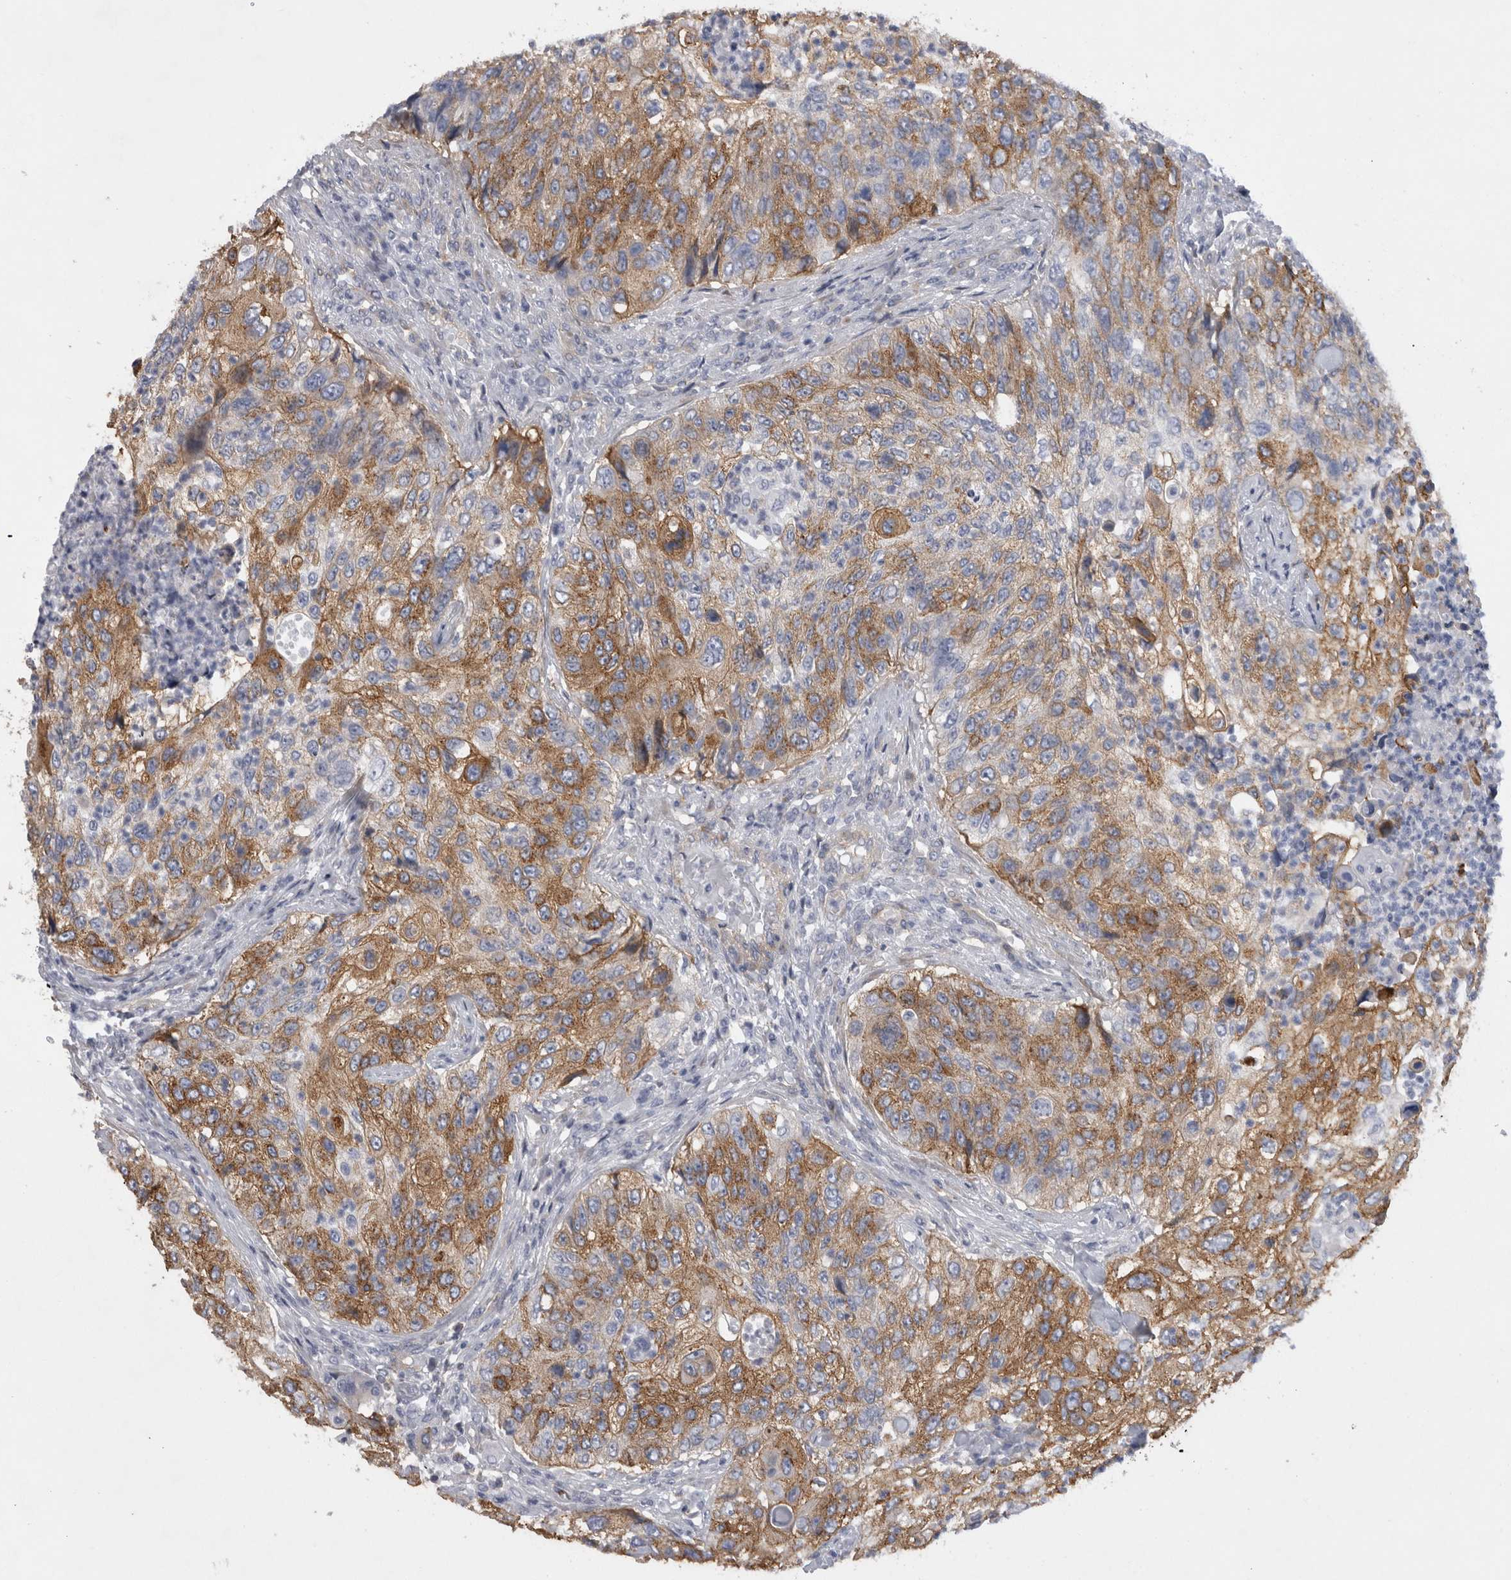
{"staining": {"intensity": "moderate", "quantity": ">75%", "location": "cytoplasmic/membranous"}, "tissue": "urothelial cancer", "cell_type": "Tumor cells", "image_type": "cancer", "snomed": [{"axis": "morphology", "description": "Urothelial carcinoma, High grade"}, {"axis": "topography", "description": "Urinary bladder"}], "caption": "Protein positivity by IHC demonstrates moderate cytoplasmic/membranous positivity in about >75% of tumor cells in urothelial carcinoma (high-grade).", "gene": "ATXN3", "patient": {"sex": "female", "age": 60}}